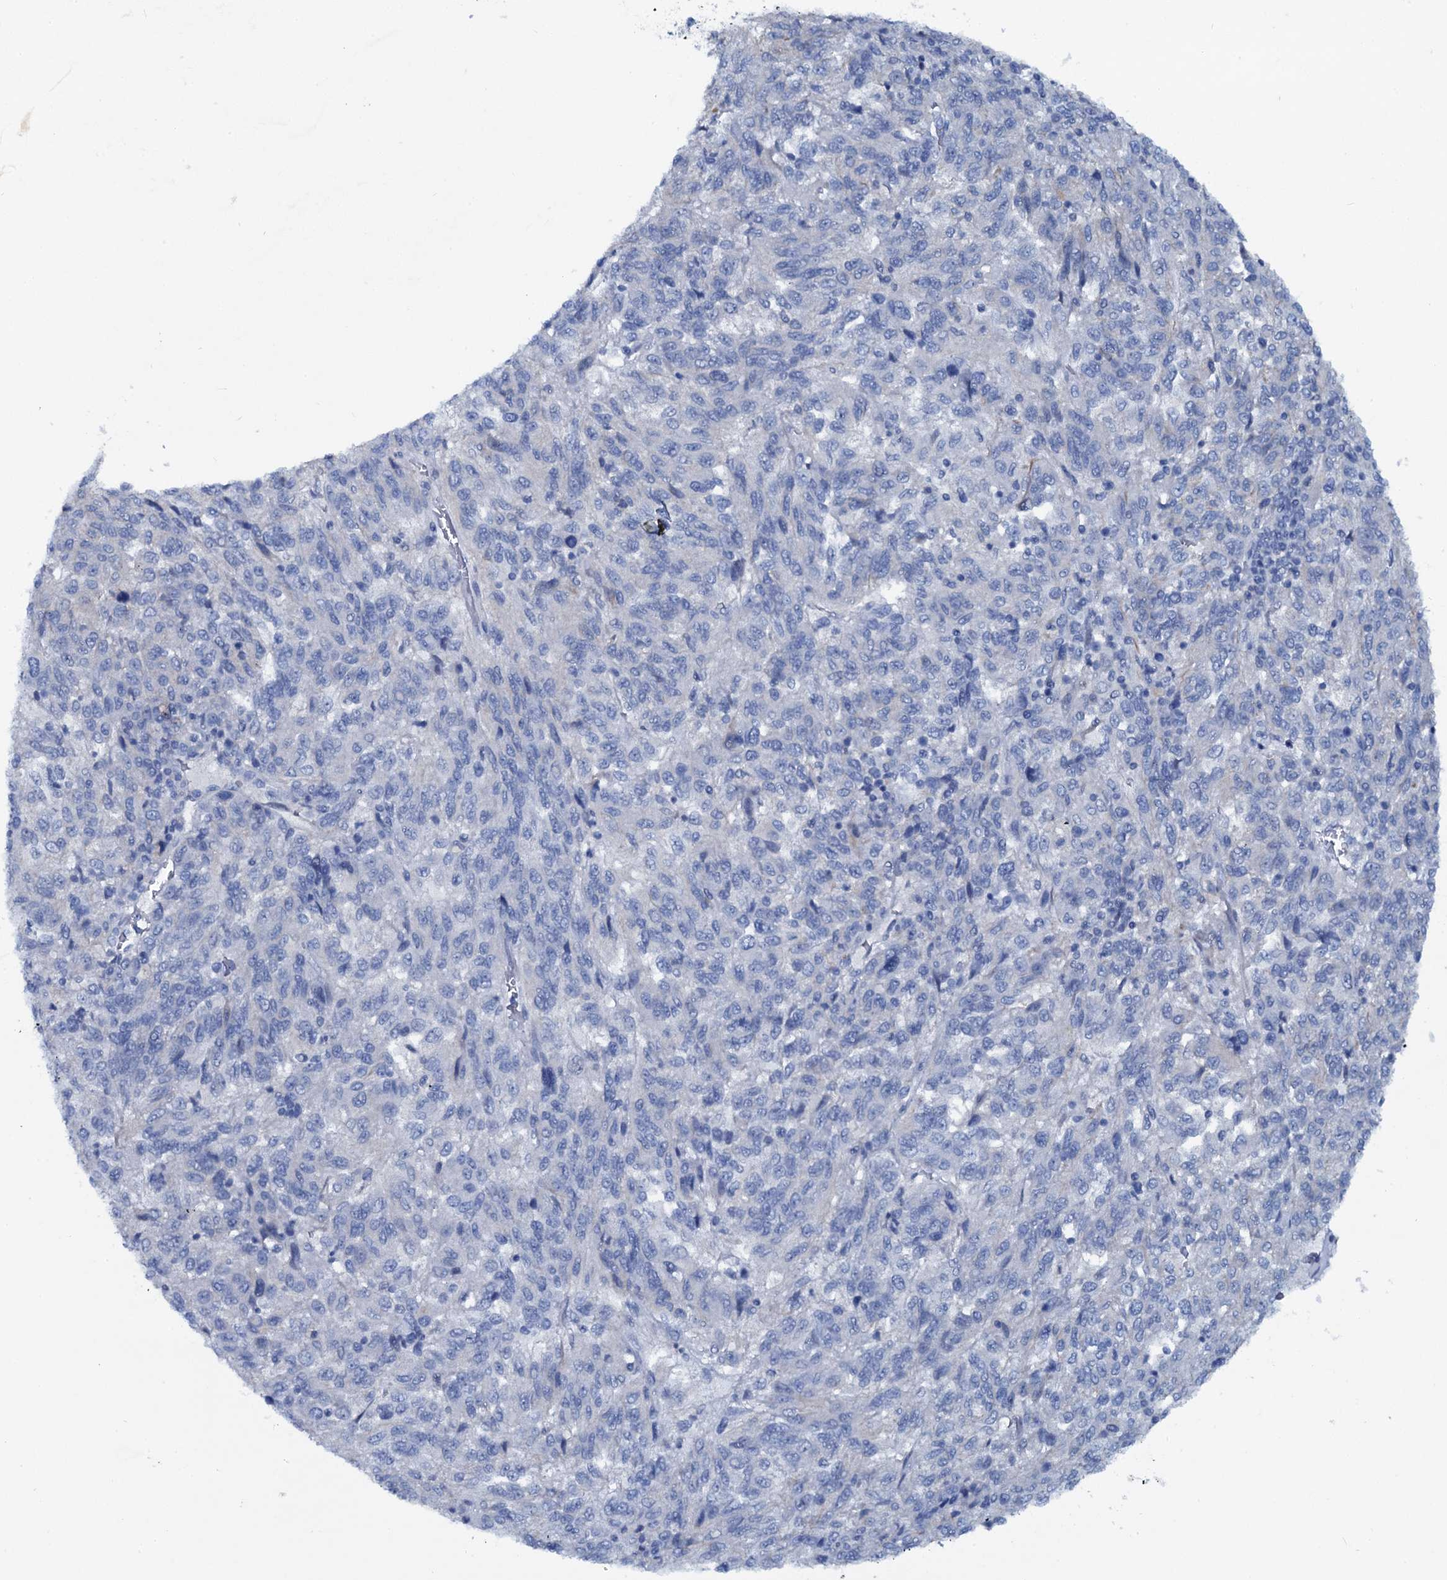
{"staining": {"intensity": "negative", "quantity": "none", "location": "none"}, "tissue": "melanoma", "cell_type": "Tumor cells", "image_type": "cancer", "snomed": [{"axis": "morphology", "description": "Malignant melanoma, Metastatic site"}, {"axis": "topography", "description": "Lung"}], "caption": "There is no significant staining in tumor cells of malignant melanoma (metastatic site). (Brightfield microscopy of DAB (3,3'-diaminobenzidine) IHC at high magnification).", "gene": "SLC4A7", "patient": {"sex": "male", "age": 64}}